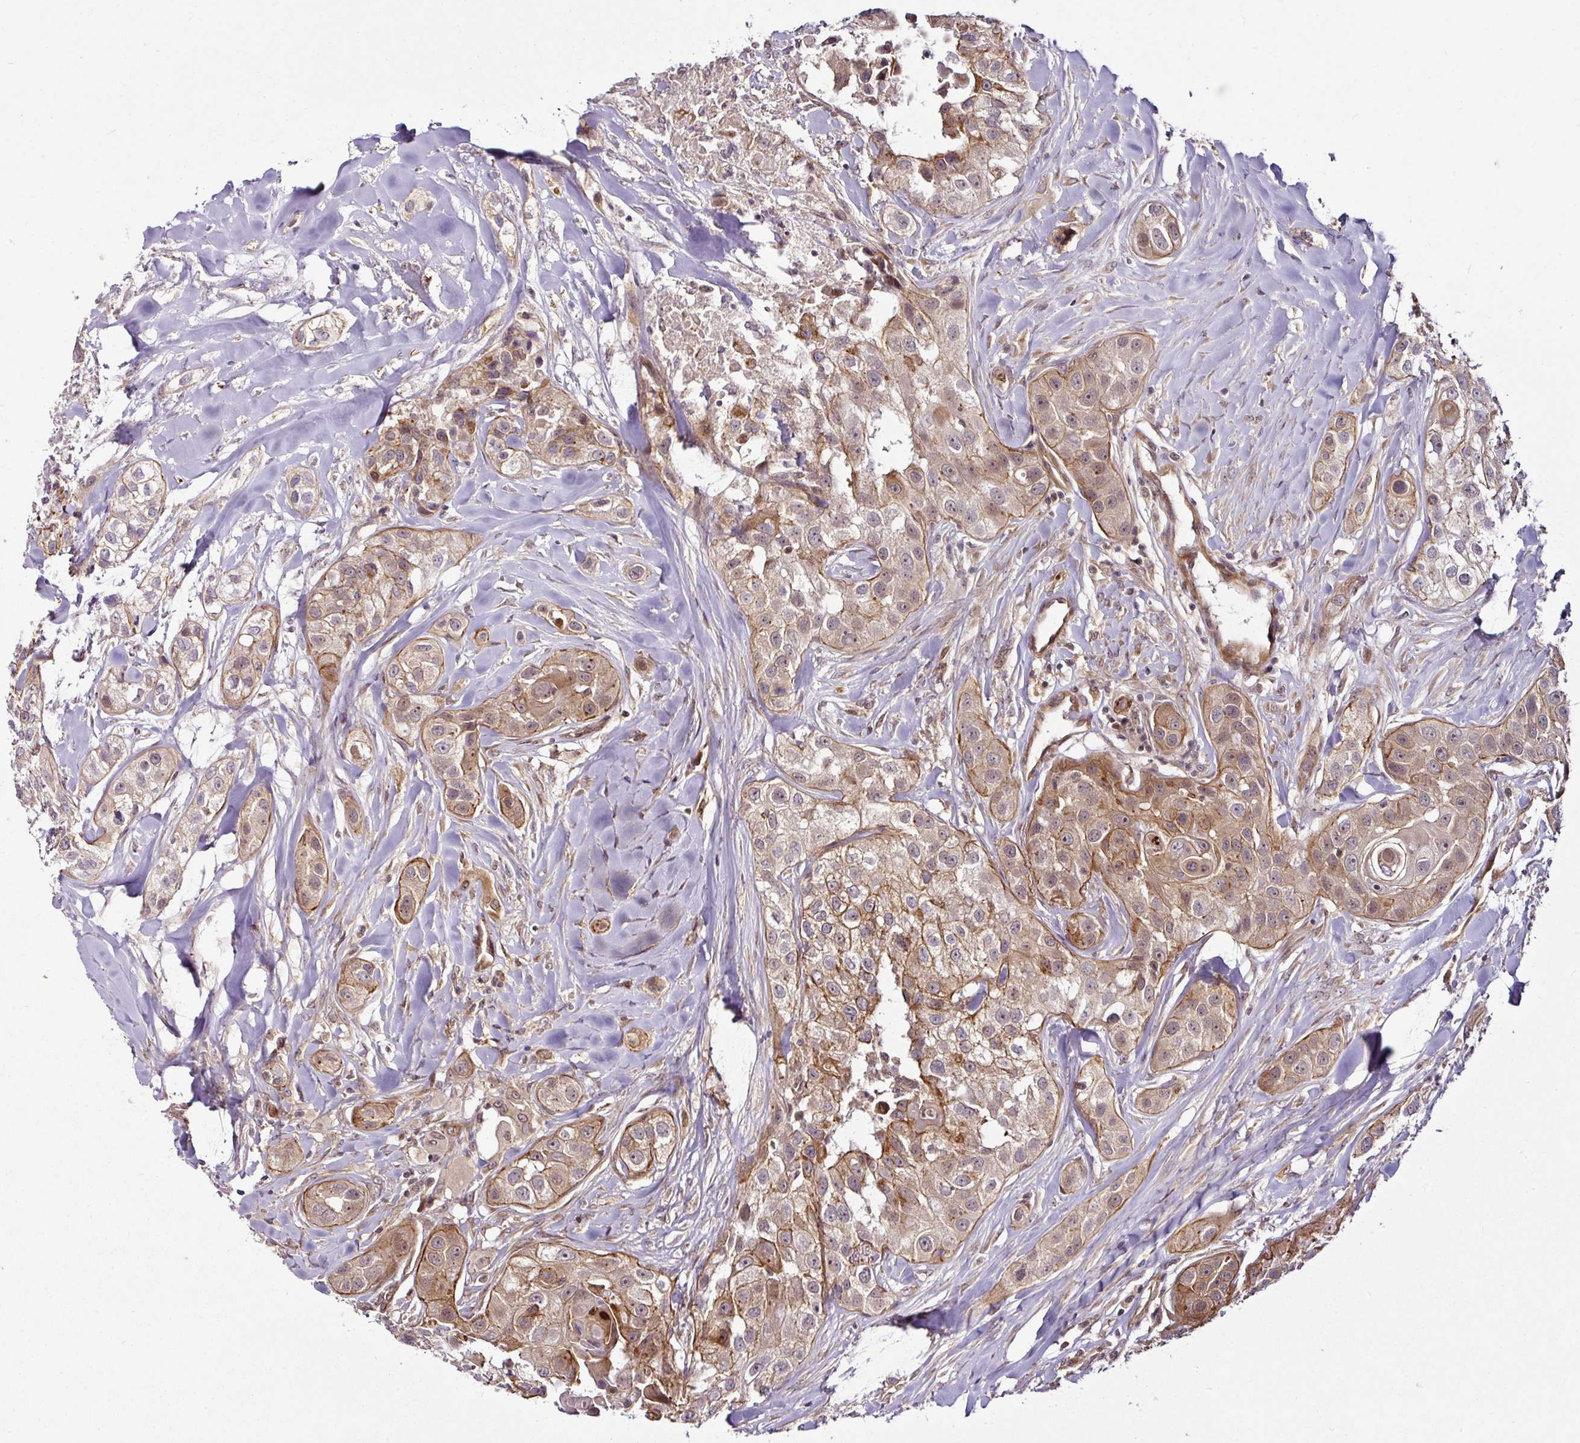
{"staining": {"intensity": "moderate", "quantity": ">75%", "location": "cytoplasmic/membranous,nuclear"}, "tissue": "head and neck cancer", "cell_type": "Tumor cells", "image_type": "cancer", "snomed": [{"axis": "morphology", "description": "Normal tissue, NOS"}, {"axis": "morphology", "description": "Squamous cell carcinoma, NOS"}, {"axis": "topography", "description": "Skeletal muscle"}, {"axis": "topography", "description": "Head-Neck"}], "caption": "Protein staining of head and neck squamous cell carcinoma tissue demonstrates moderate cytoplasmic/membranous and nuclear staining in approximately >75% of tumor cells.", "gene": "DCAF13", "patient": {"sex": "male", "age": 51}}